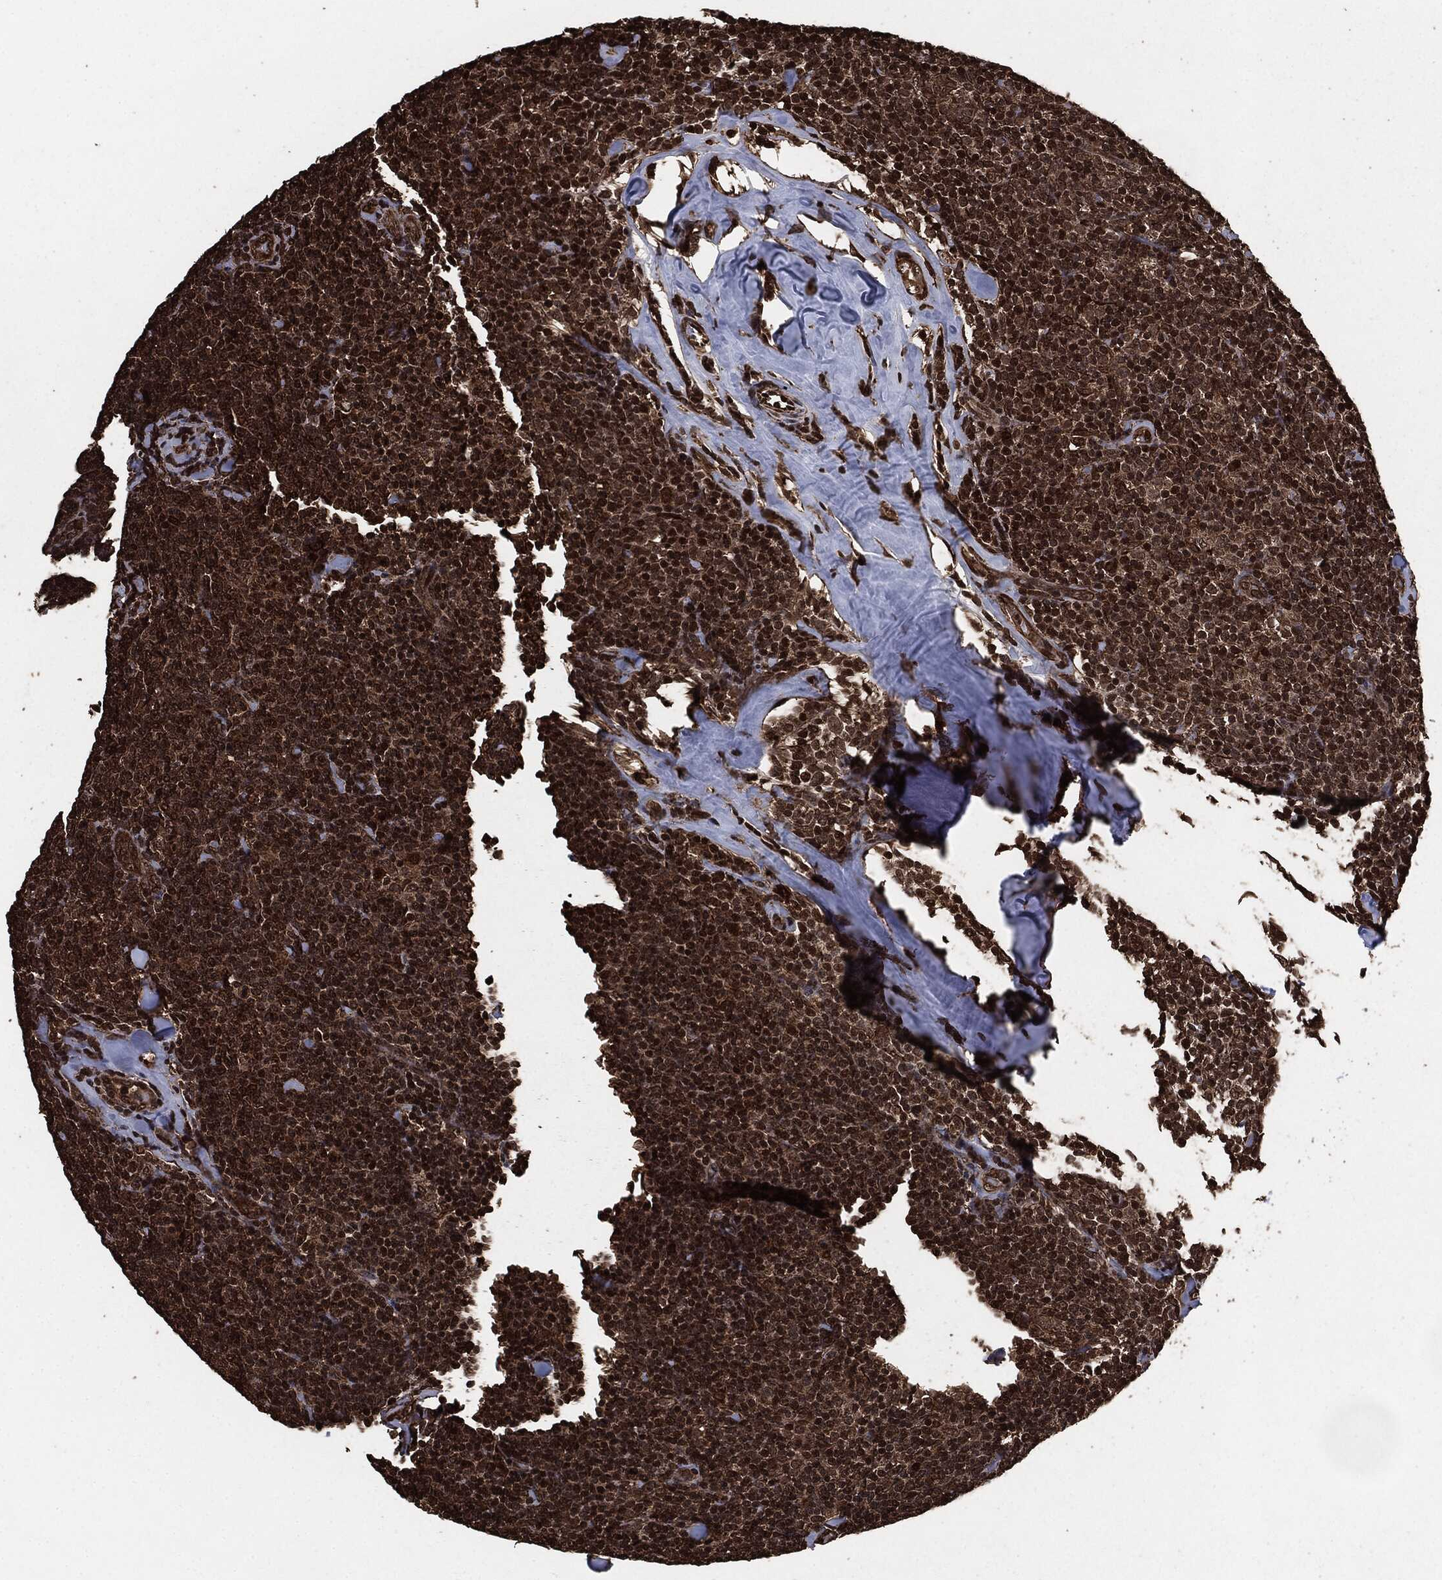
{"staining": {"intensity": "strong", "quantity": ">75%", "location": "nuclear"}, "tissue": "lymphoma", "cell_type": "Tumor cells", "image_type": "cancer", "snomed": [{"axis": "morphology", "description": "Malignant lymphoma, non-Hodgkin's type, Low grade"}, {"axis": "topography", "description": "Lymph node"}], "caption": "Malignant lymphoma, non-Hodgkin's type (low-grade) stained with DAB IHC reveals high levels of strong nuclear staining in about >75% of tumor cells. The staining is performed using DAB brown chromogen to label protein expression. The nuclei are counter-stained blue using hematoxylin.", "gene": "EGFR", "patient": {"sex": "female", "age": 56}}